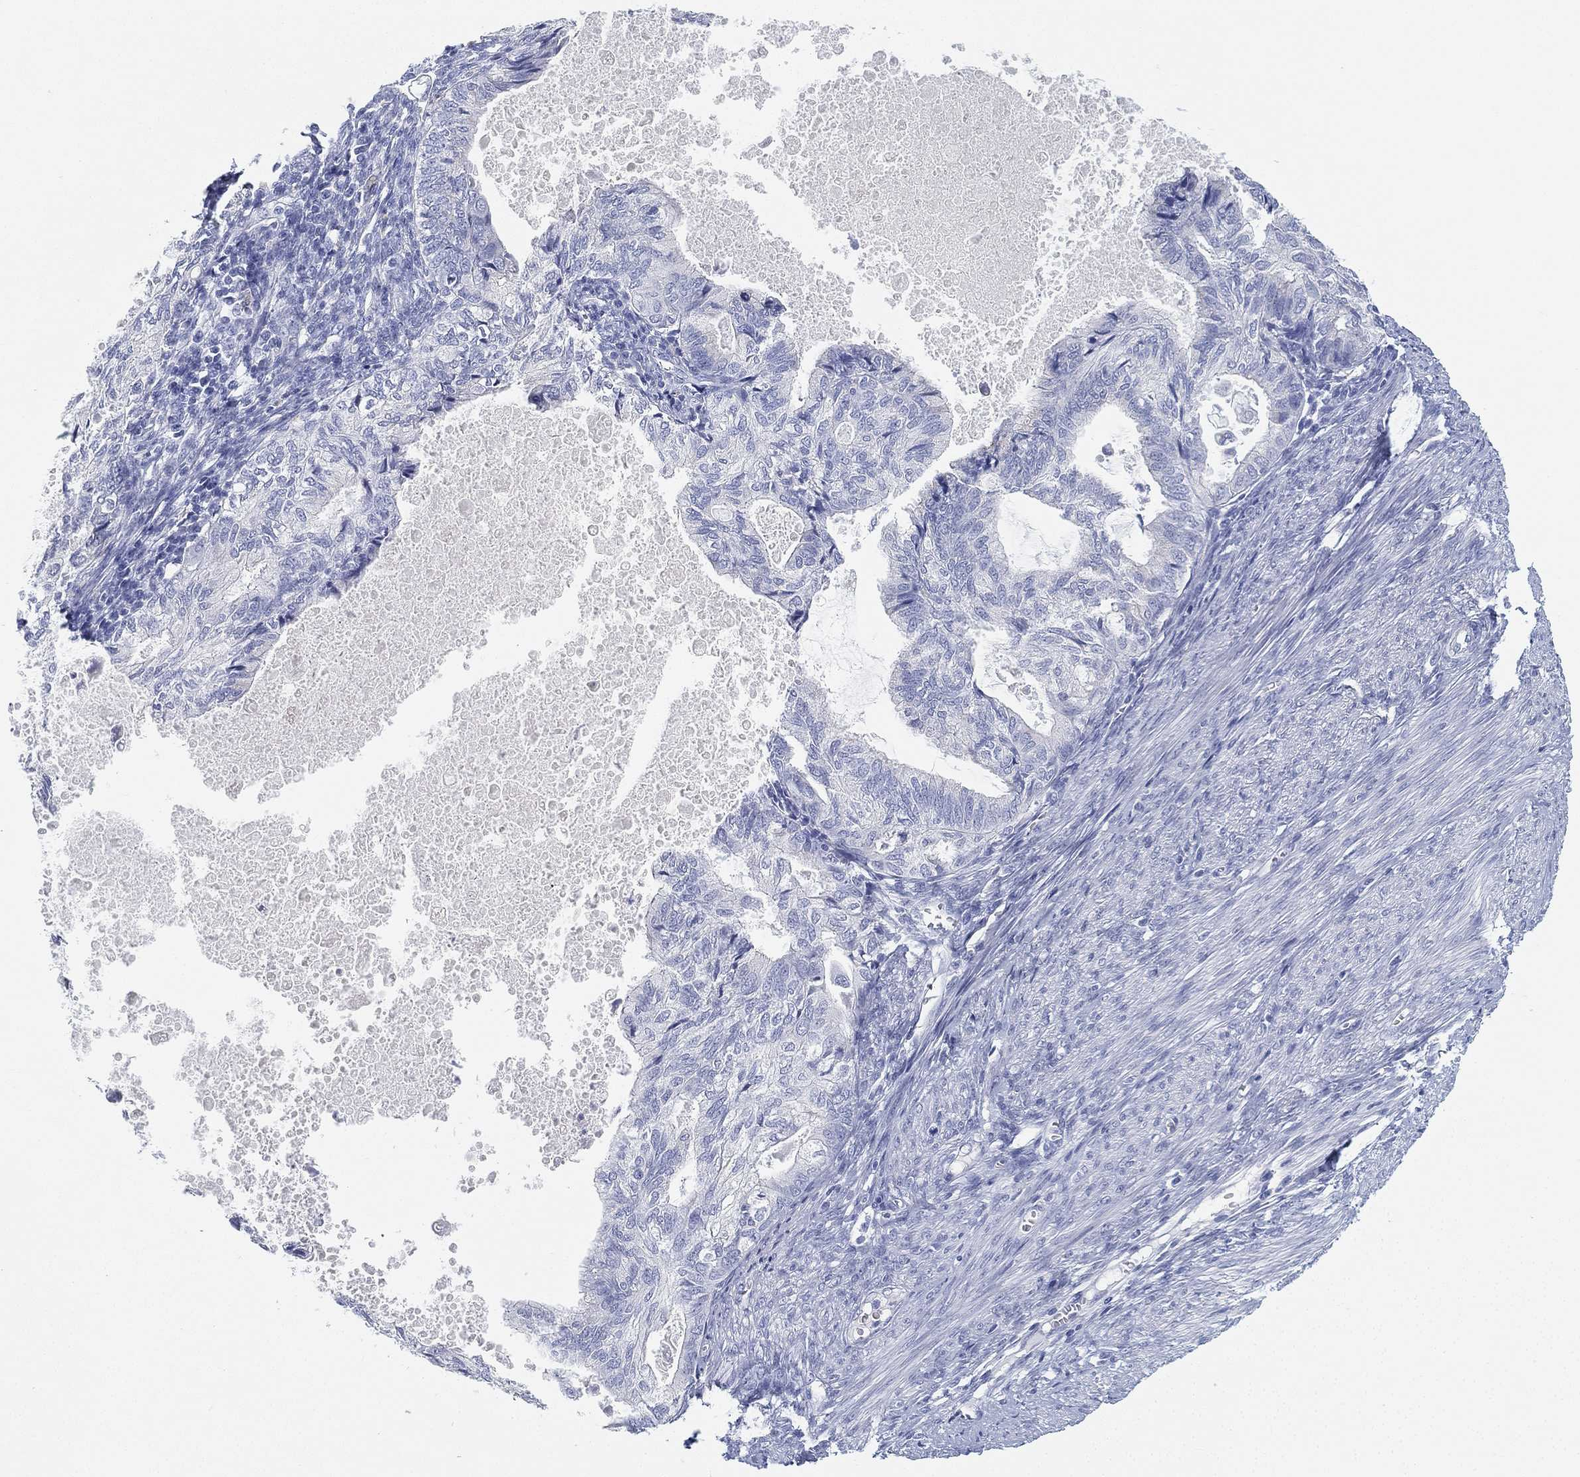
{"staining": {"intensity": "negative", "quantity": "none", "location": "none"}, "tissue": "endometrial cancer", "cell_type": "Tumor cells", "image_type": "cancer", "snomed": [{"axis": "morphology", "description": "Adenocarcinoma, NOS"}, {"axis": "topography", "description": "Endometrium"}], "caption": "IHC photomicrograph of human adenocarcinoma (endometrial) stained for a protein (brown), which reveals no positivity in tumor cells.", "gene": "GPR61", "patient": {"sex": "female", "age": 86}}